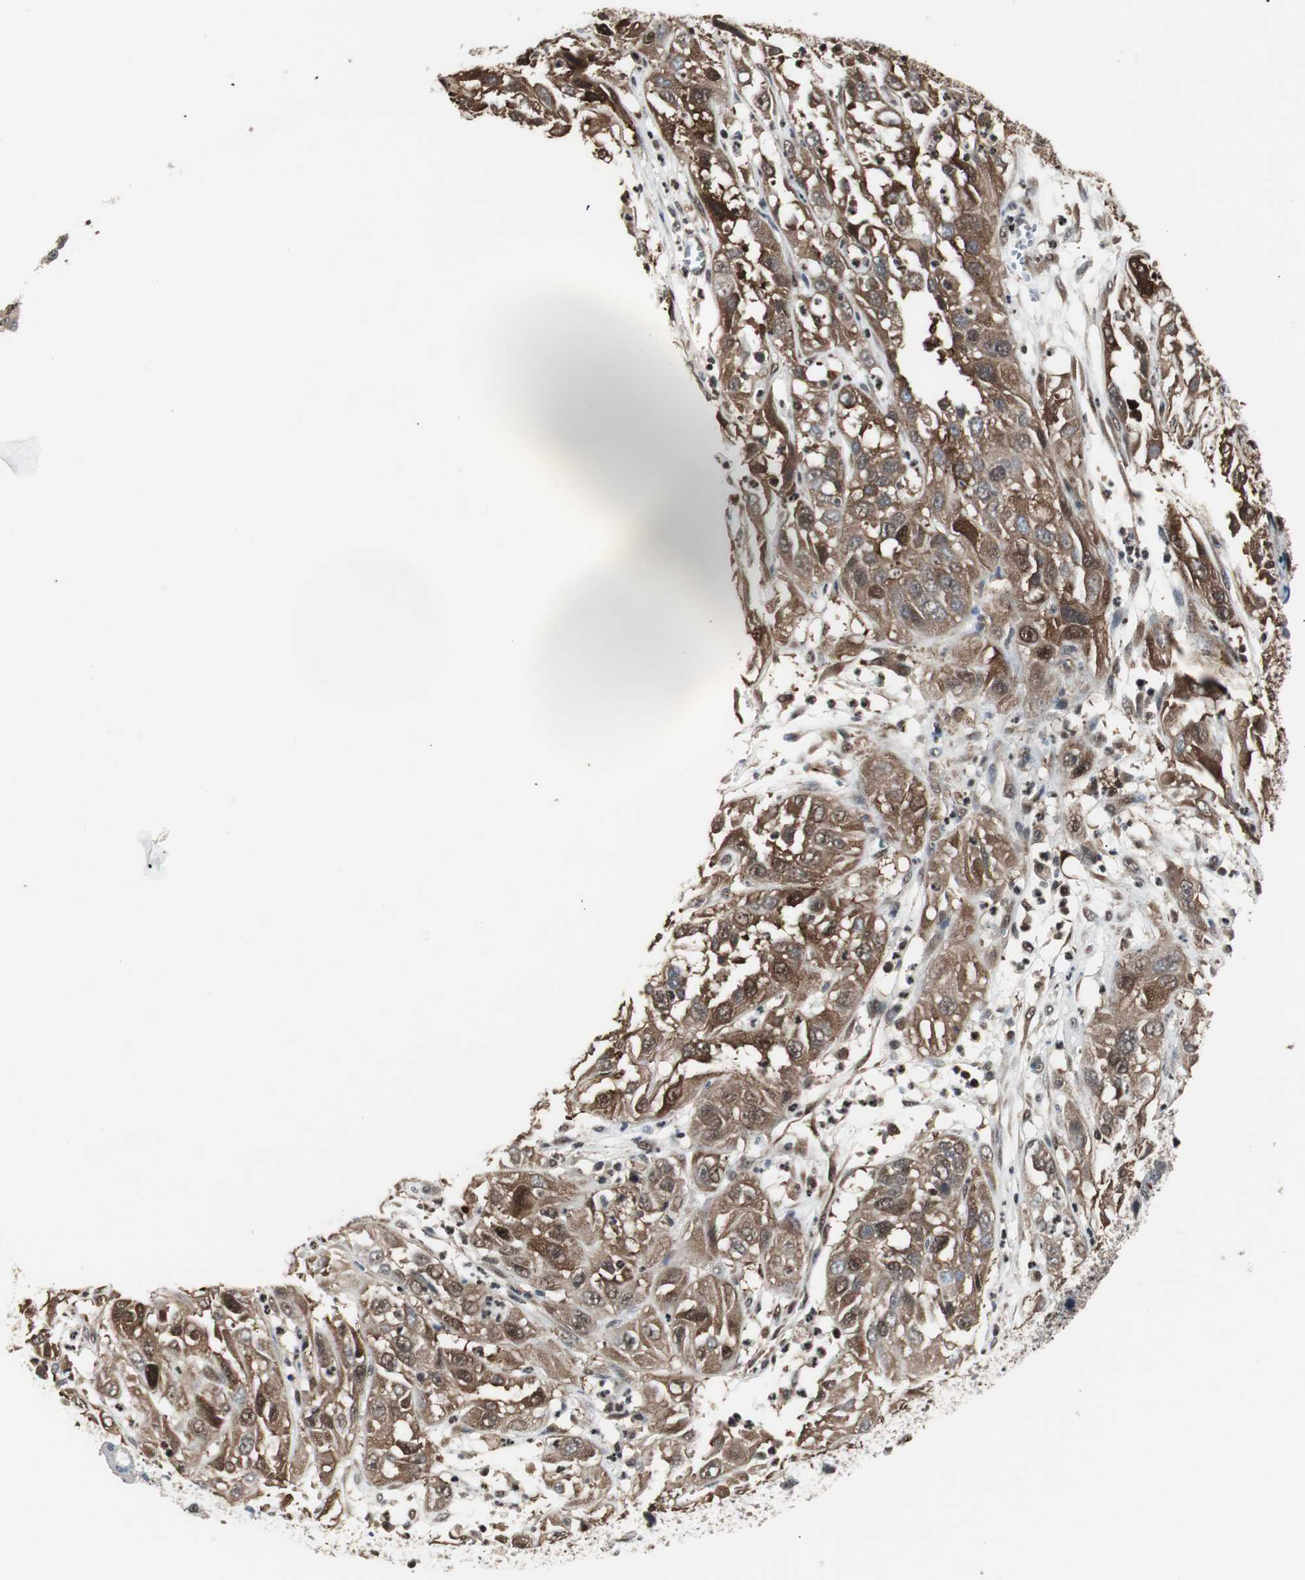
{"staining": {"intensity": "strong", "quantity": ">75%", "location": "cytoplasmic/membranous,nuclear"}, "tissue": "cervical cancer", "cell_type": "Tumor cells", "image_type": "cancer", "snomed": [{"axis": "morphology", "description": "Squamous cell carcinoma, NOS"}, {"axis": "topography", "description": "Cervix"}], "caption": "IHC (DAB) staining of human cervical cancer shows strong cytoplasmic/membranous and nuclear protein expression in approximately >75% of tumor cells.", "gene": "ACLY", "patient": {"sex": "female", "age": 32}}